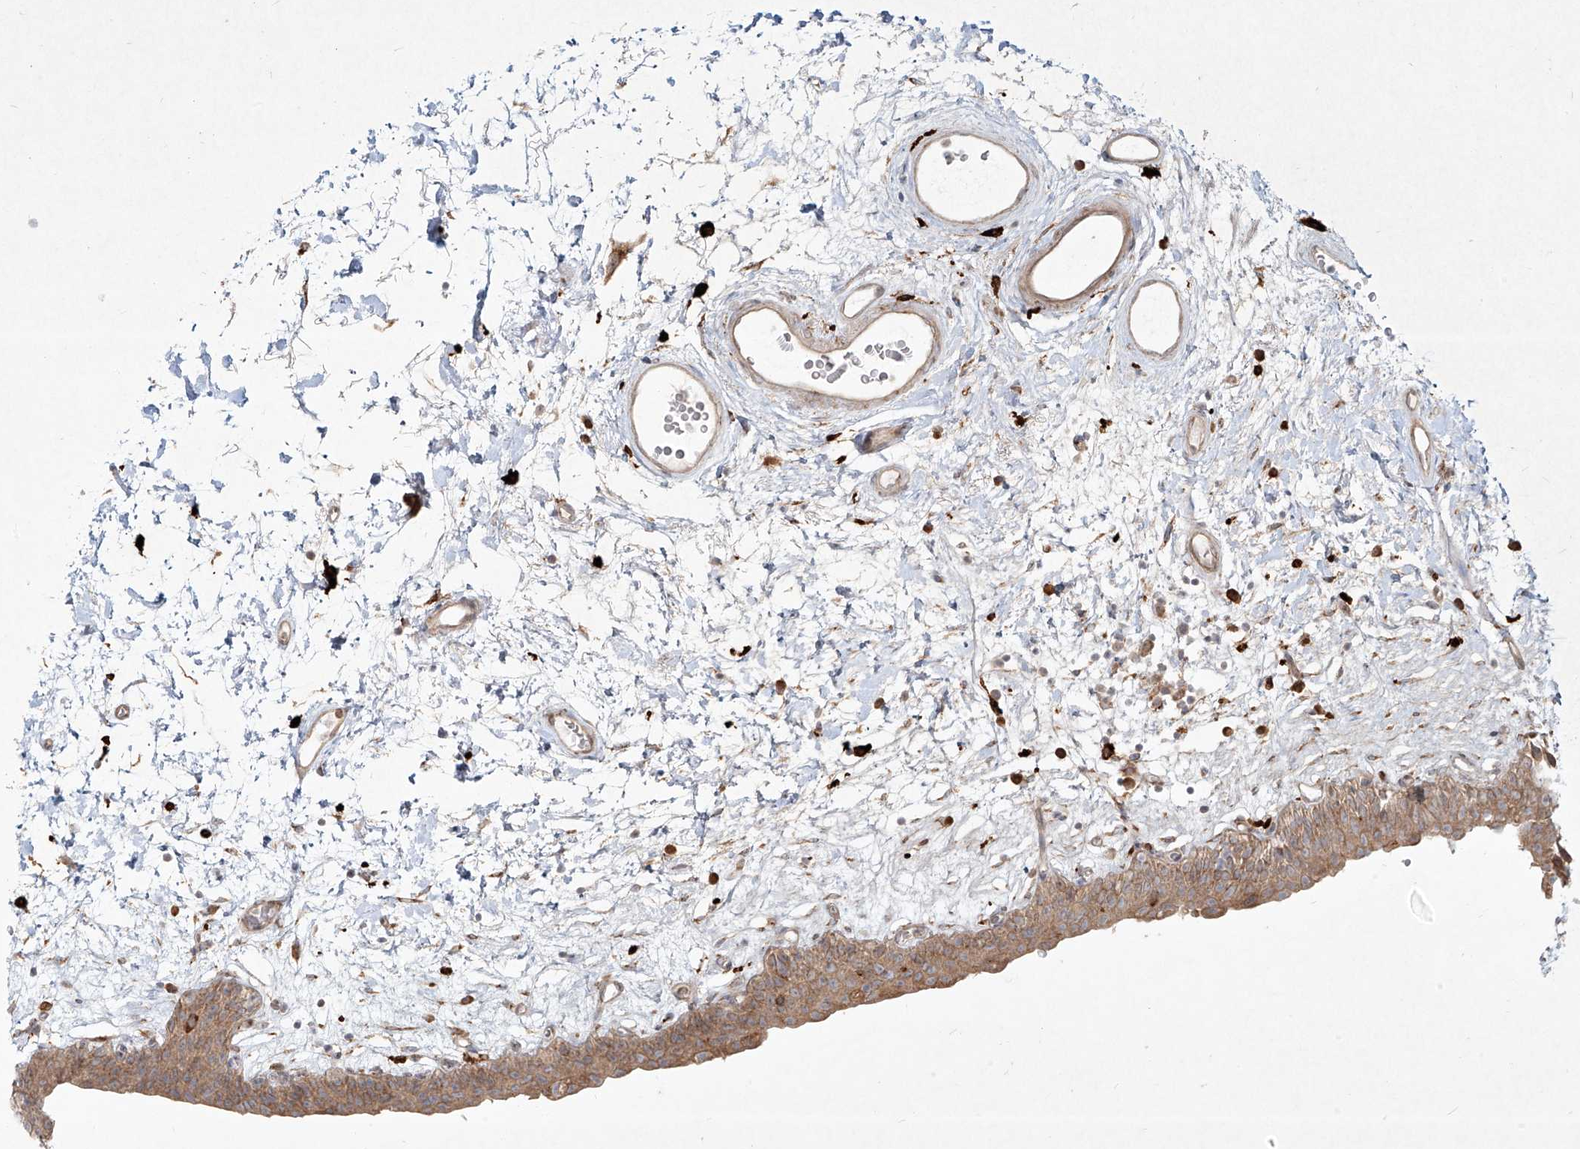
{"staining": {"intensity": "moderate", "quantity": "25%-75%", "location": "cytoplasmic/membranous"}, "tissue": "urinary bladder", "cell_type": "Urothelial cells", "image_type": "normal", "snomed": [{"axis": "morphology", "description": "Normal tissue, NOS"}, {"axis": "topography", "description": "Urinary bladder"}], "caption": "The immunohistochemical stain labels moderate cytoplasmic/membranous expression in urothelial cells of normal urinary bladder. The protein of interest is stained brown, and the nuclei are stained in blue (DAB (3,3'-diaminobenzidine) IHC with brightfield microscopy, high magnification).", "gene": "CD209", "patient": {"sex": "male", "age": 83}}